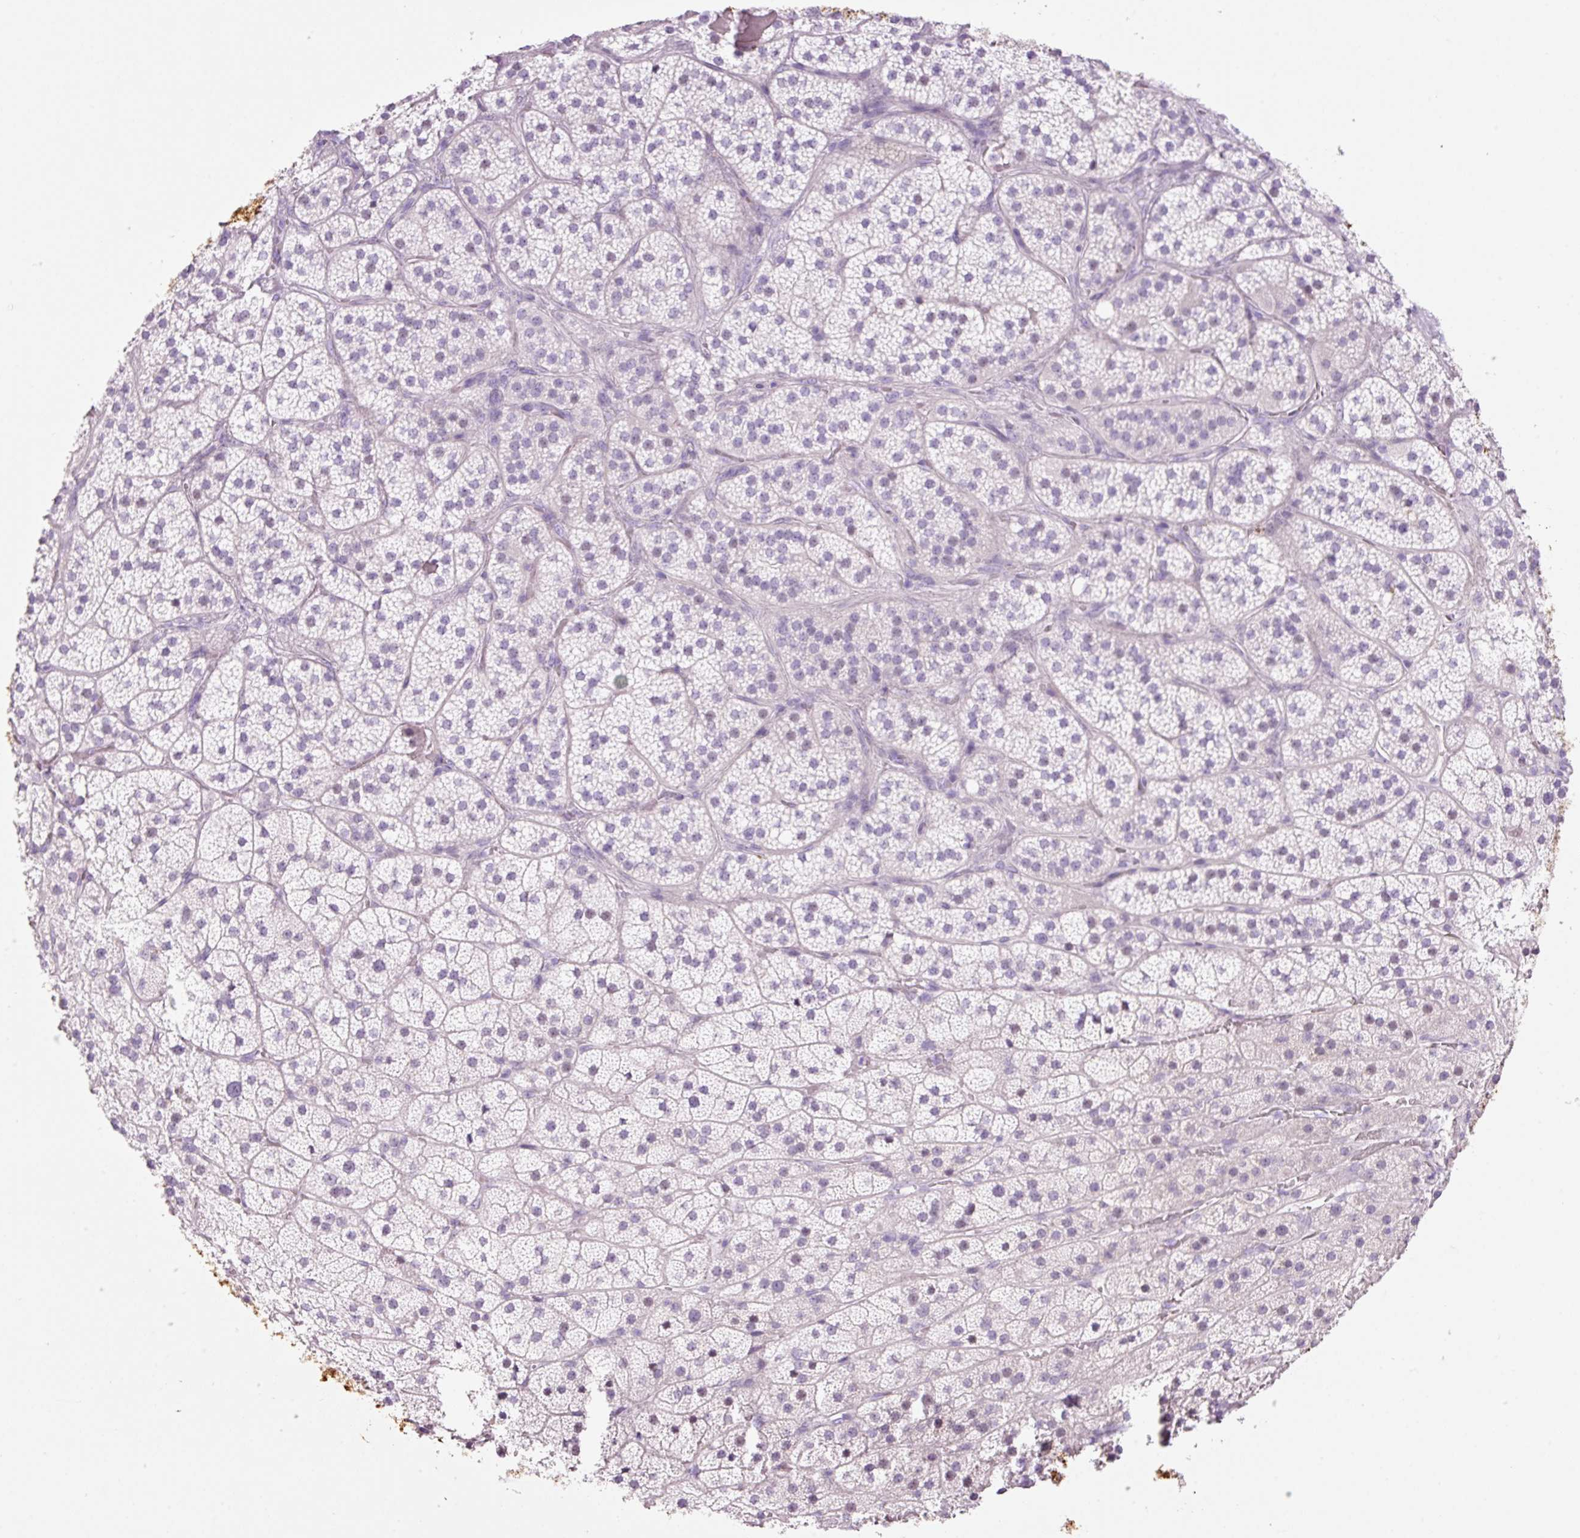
{"staining": {"intensity": "negative", "quantity": "none", "location": "none"}, "tissue": "adrenal gland", "cell_type": "Glandular cells", "image_type": "normal", "snomed": [{"axis": "morphology", "description": "Normal tissue, NOS"}, {"axis": "topography", "description": "Adrenal gland"}], "caption": "Immunohistochemical staining of normal human adrenal gland shows no significant staining in glandular cells.", "gene": "KLF1", "patient": {"sex": "male", "age": 57}}